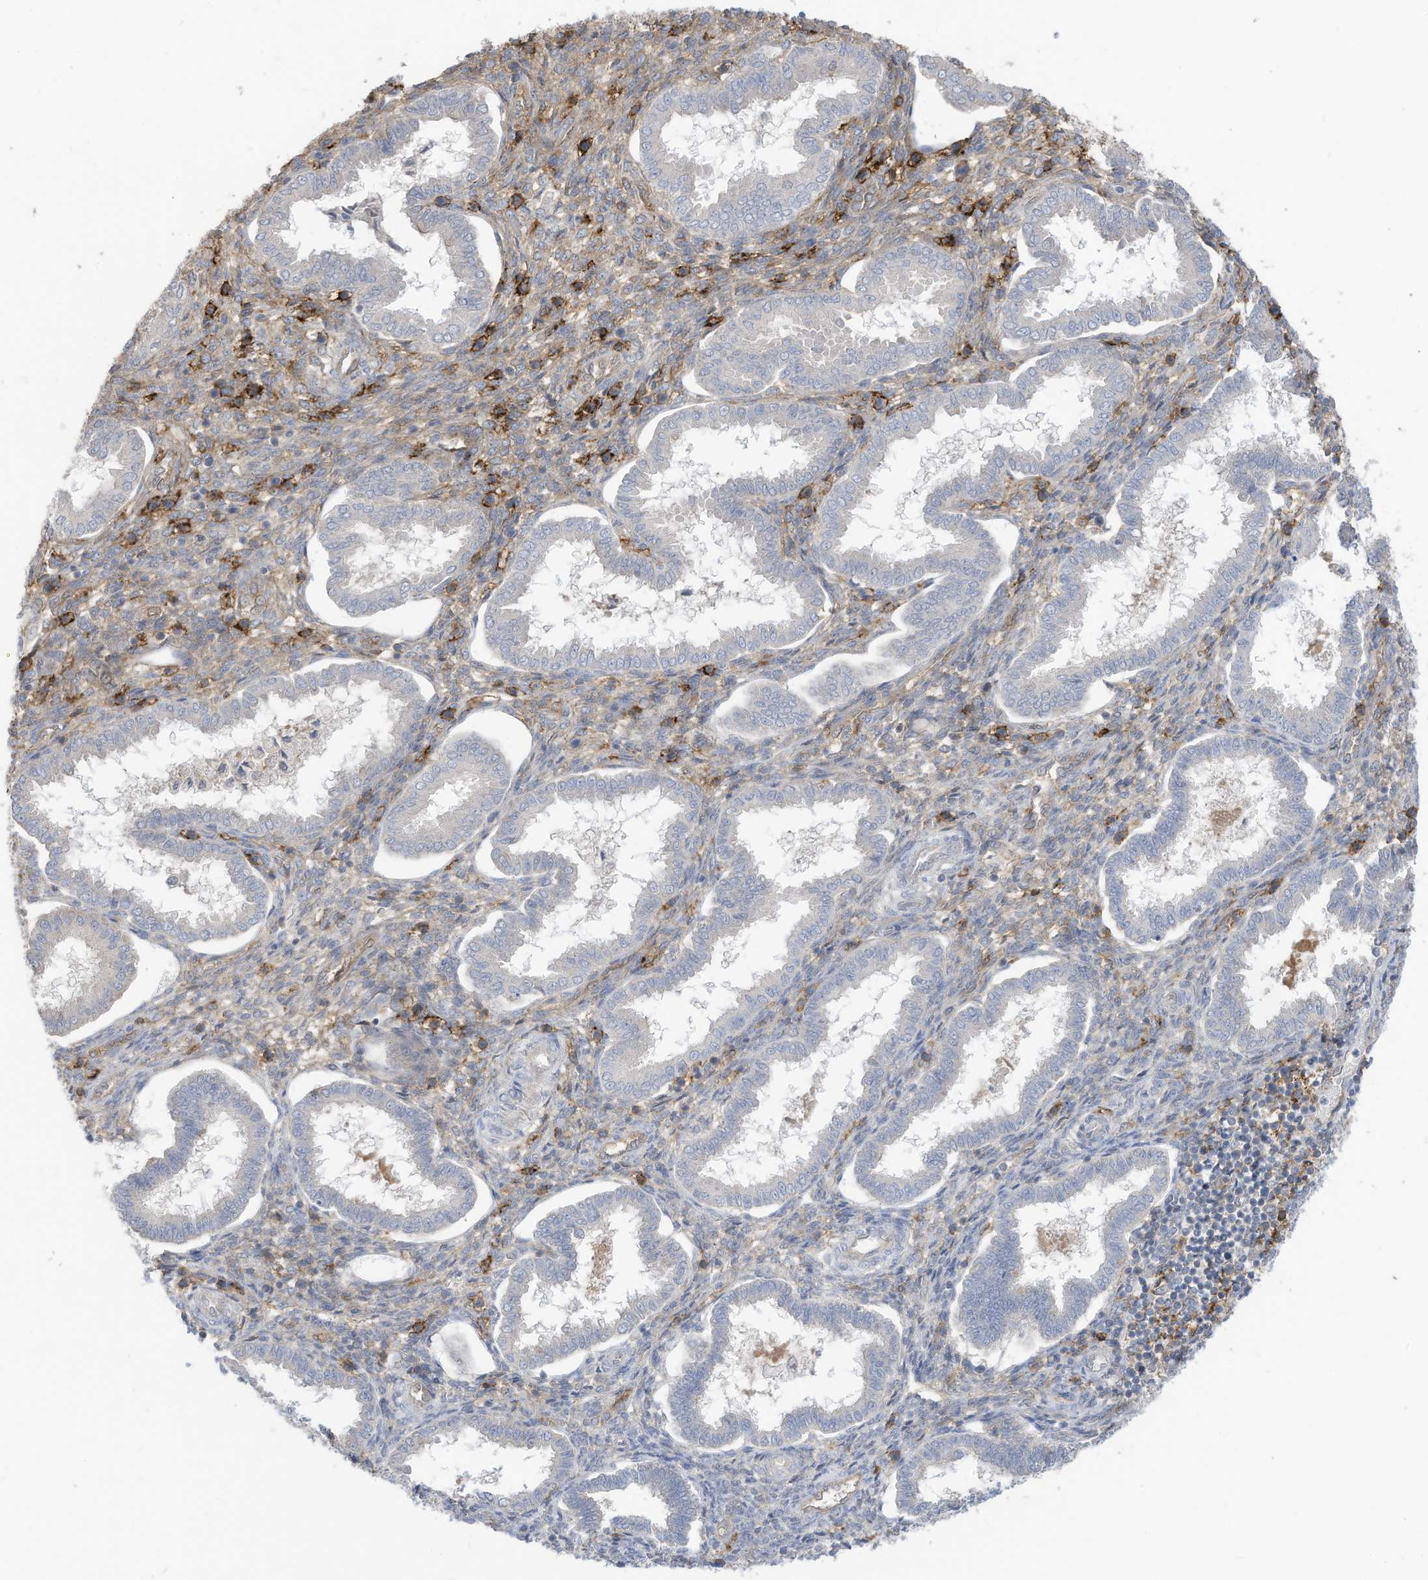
{"staining": {"intensity": "strong", "quantity": "<25%", "location": "cytoplasmic/membranous"}, "tissue": "endometrium", "cell_type": "Cells in endometrial stroma", "image_type": "normal", "snomed": [{"axis": "morphology", "description": "Normal tissue, NOS"}, {"axis": "topography", "description": "Endometrium"}], "caption": "Cells in endometrial stroma display medium levels of strong cytoplasmic/membranous positivity in approximately <25% of cells in normal human endometrium.", "gene": "SLC1A5", "patient": {"sex": "female", "age": 24}}